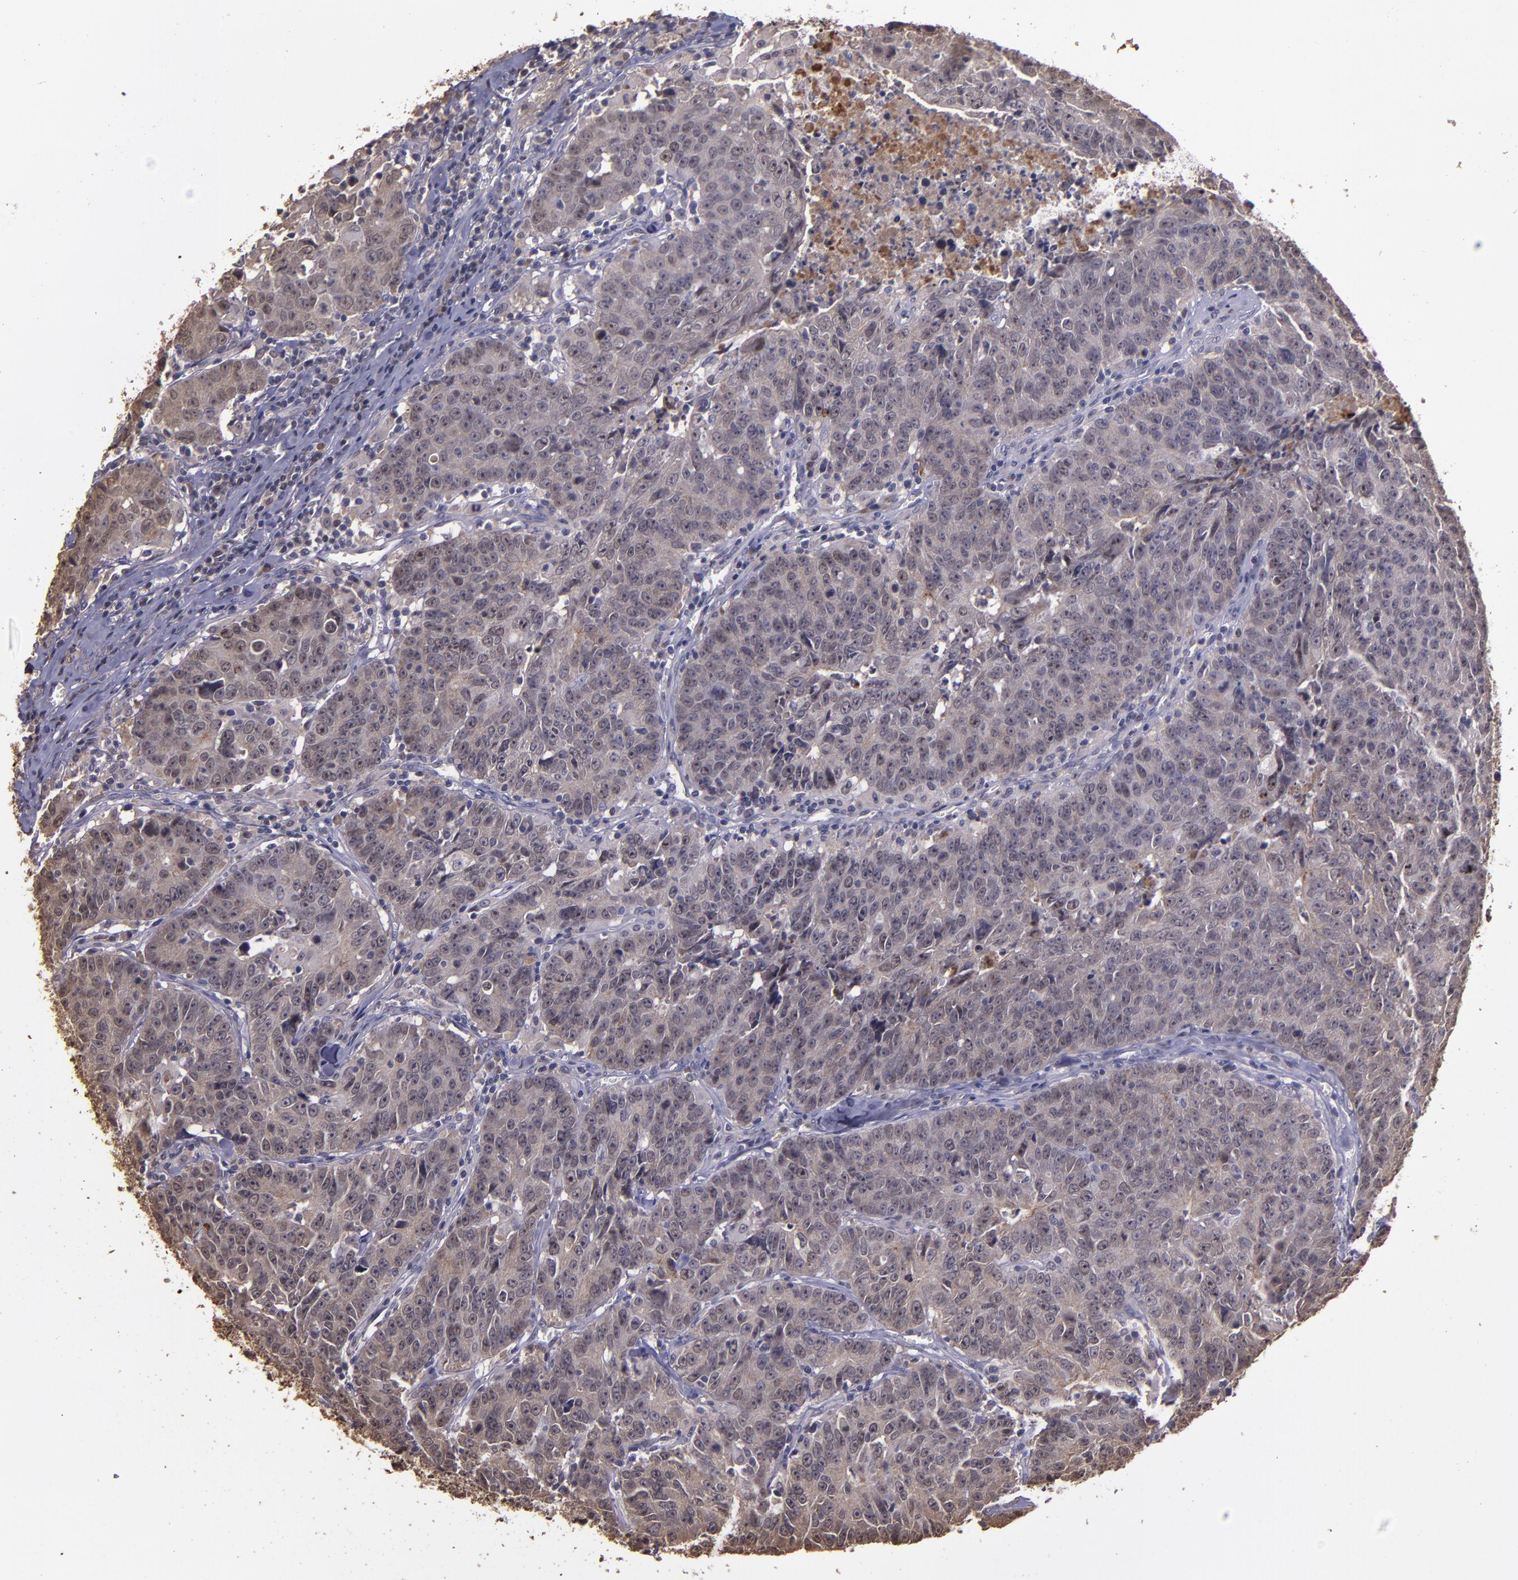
{"staining": {"intensity": "weak", "quantity": ">75%", "location": "cytoplasmic/membranous"}, "tissue": "colorectal cancer", "cell_type": "Tumor cells", "image_type": "cancer", "snomed": [{"axis": "morphology", "description": "Adenocarcinoma, NOS"}, {"axis": "topography", "description": "Colon"}], "caption": "Colorectal cancer (adenocarcinoma) tissue displays weak cytoplasmic/membranous positivity in approximately >75% of tumor cells", "gene": "SERPINF2", "patient": {"sex": "female", "age": 53}}